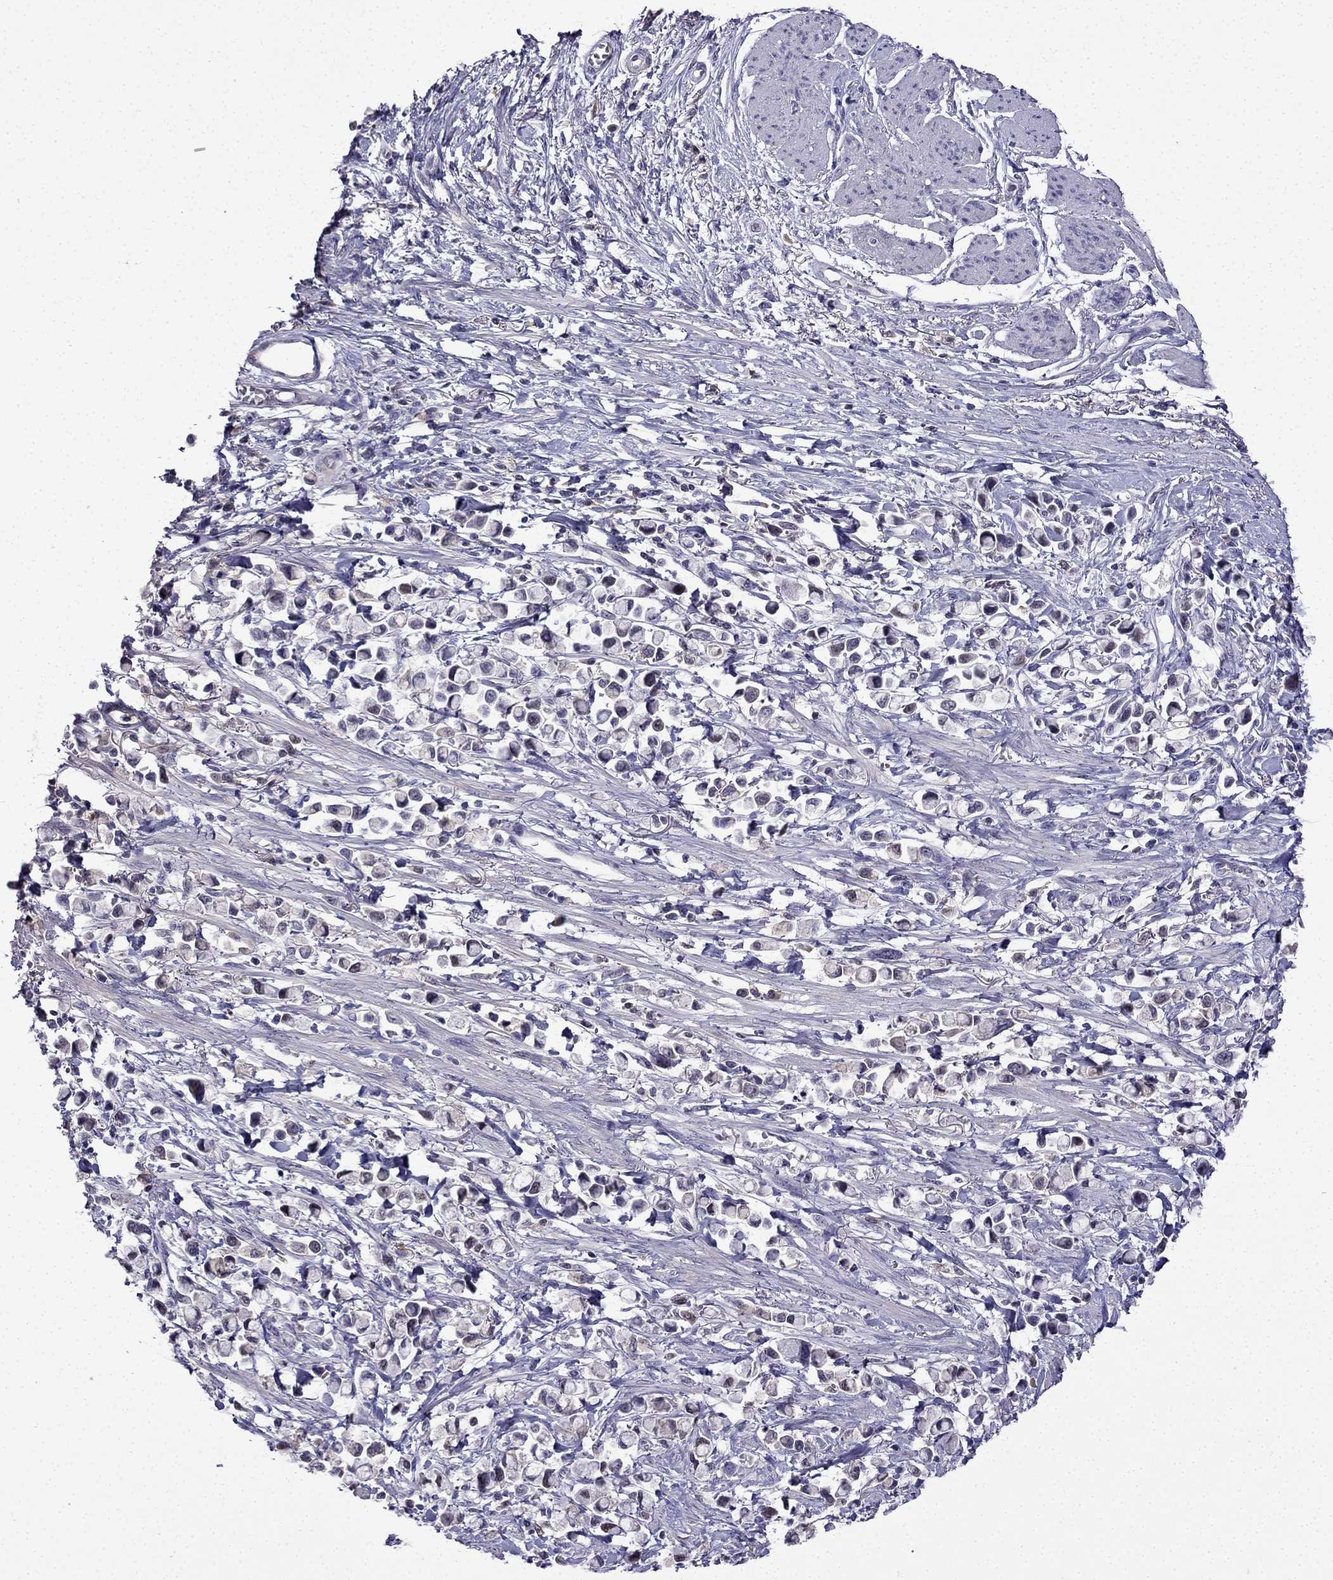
{"staining": {"intensity": "weak", "quantity": "<25%", "location": "nuclear"}, "tissue": "stomach cancer", "cell_type": "Tumor cells", "image_type": "cancer", "snomed": [{"axis": "morphology", "description": "Adenocarcinoma, NOS"}, {"axis": "topography", "description": "Stomach"}], "caption": "Tumor cells are negative for brown protein staining in stomach adenocarcinoma.", "gene": "UHRF1", "patient": {"sex": "female", "age": 81}}